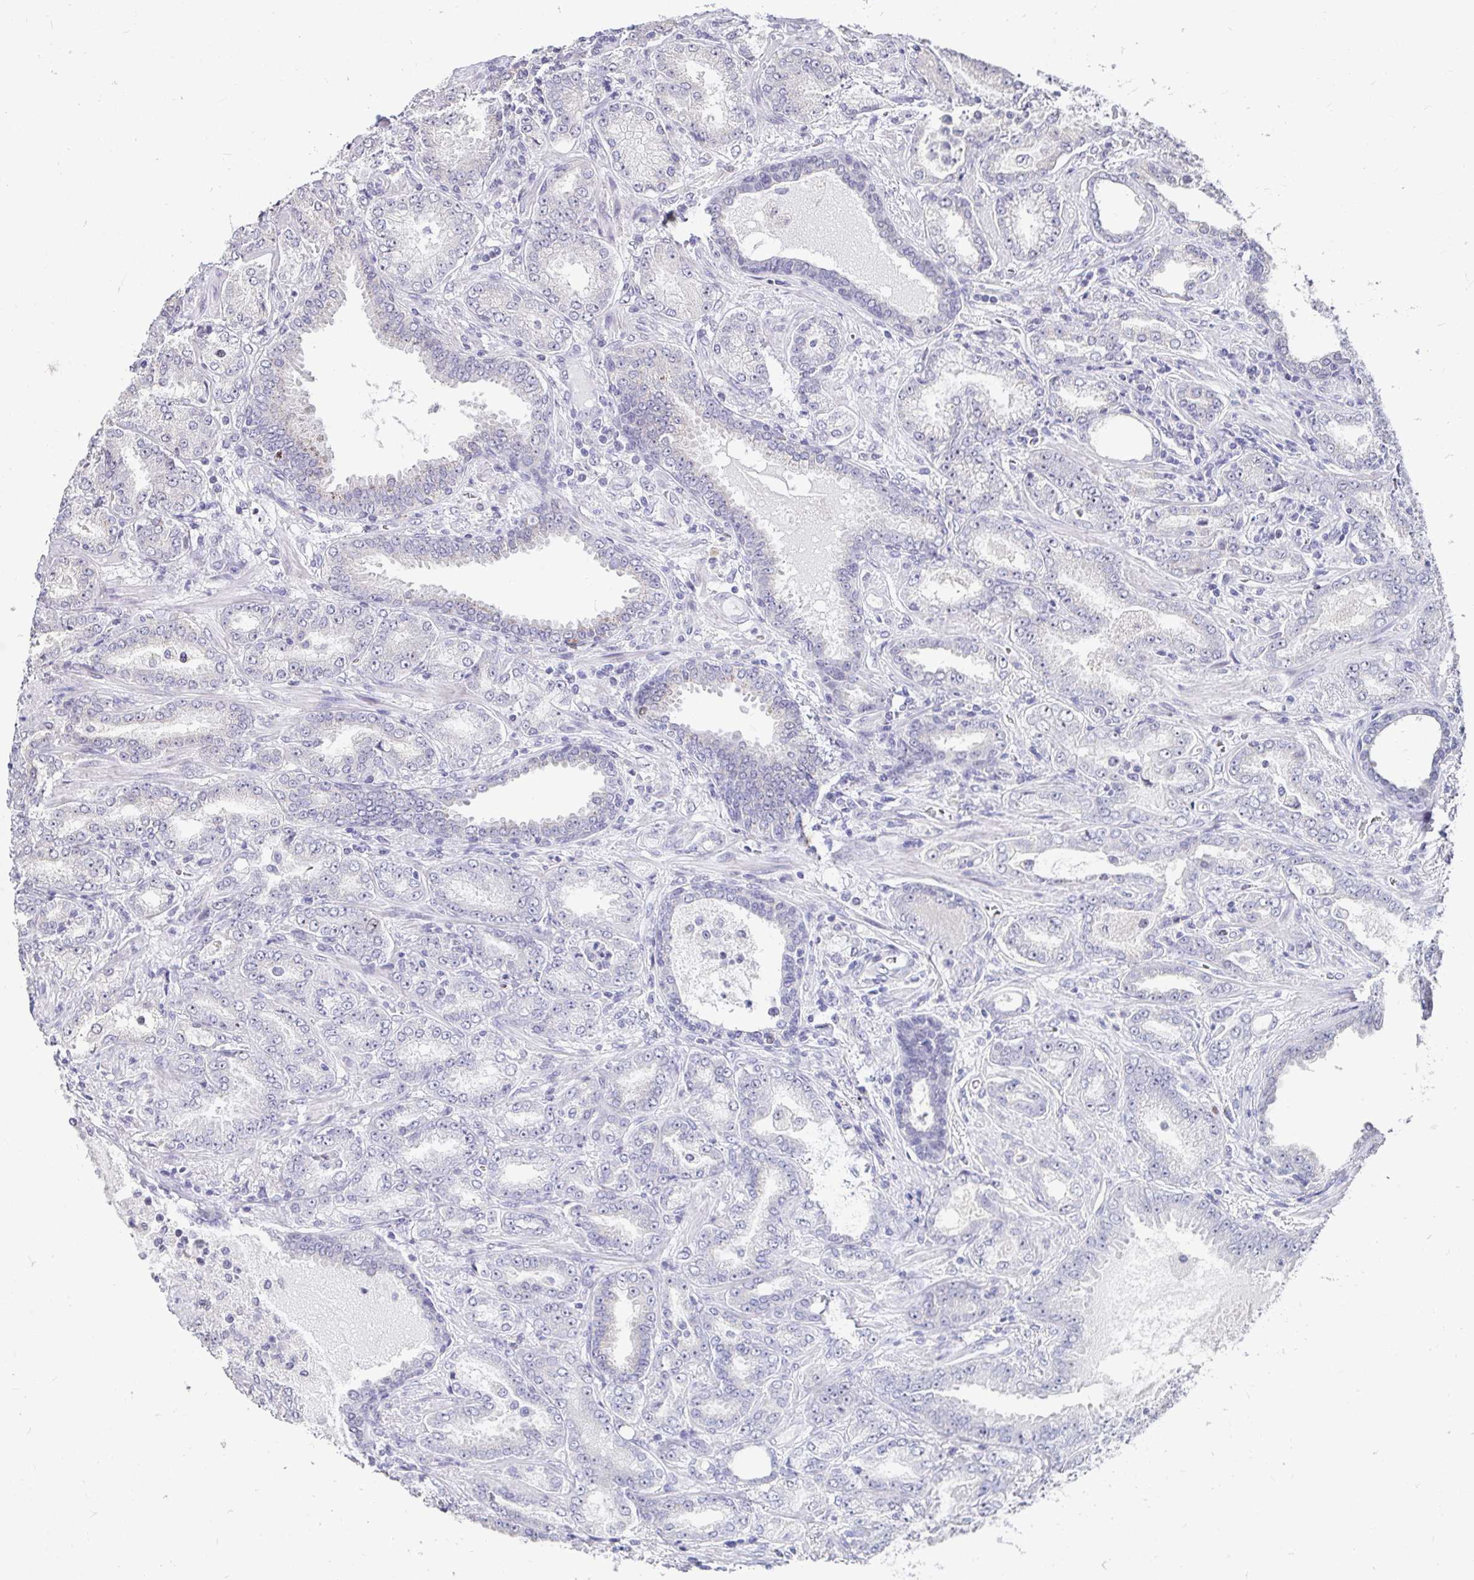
{"staining": {"intensity": "negative", "quantity": "none", "location": "none"}, "tissue": "prostate cancer", "cell_type": "Tumor cells", "image_type": "cancer", "snomed": [{"axis": "morphology", "description": "Adenocarcinoma, High grade"}, {"axis": "topography", "description": "Prostate"}], "caption": "IHC photomicrograph of human prostate cancer (adenocarcinoma (high-grade)) stained for a protein (brown), which reveals no staining in tumor cells.", "gene": "ANLN", "patient": {"sex": "male", "age": 72}}